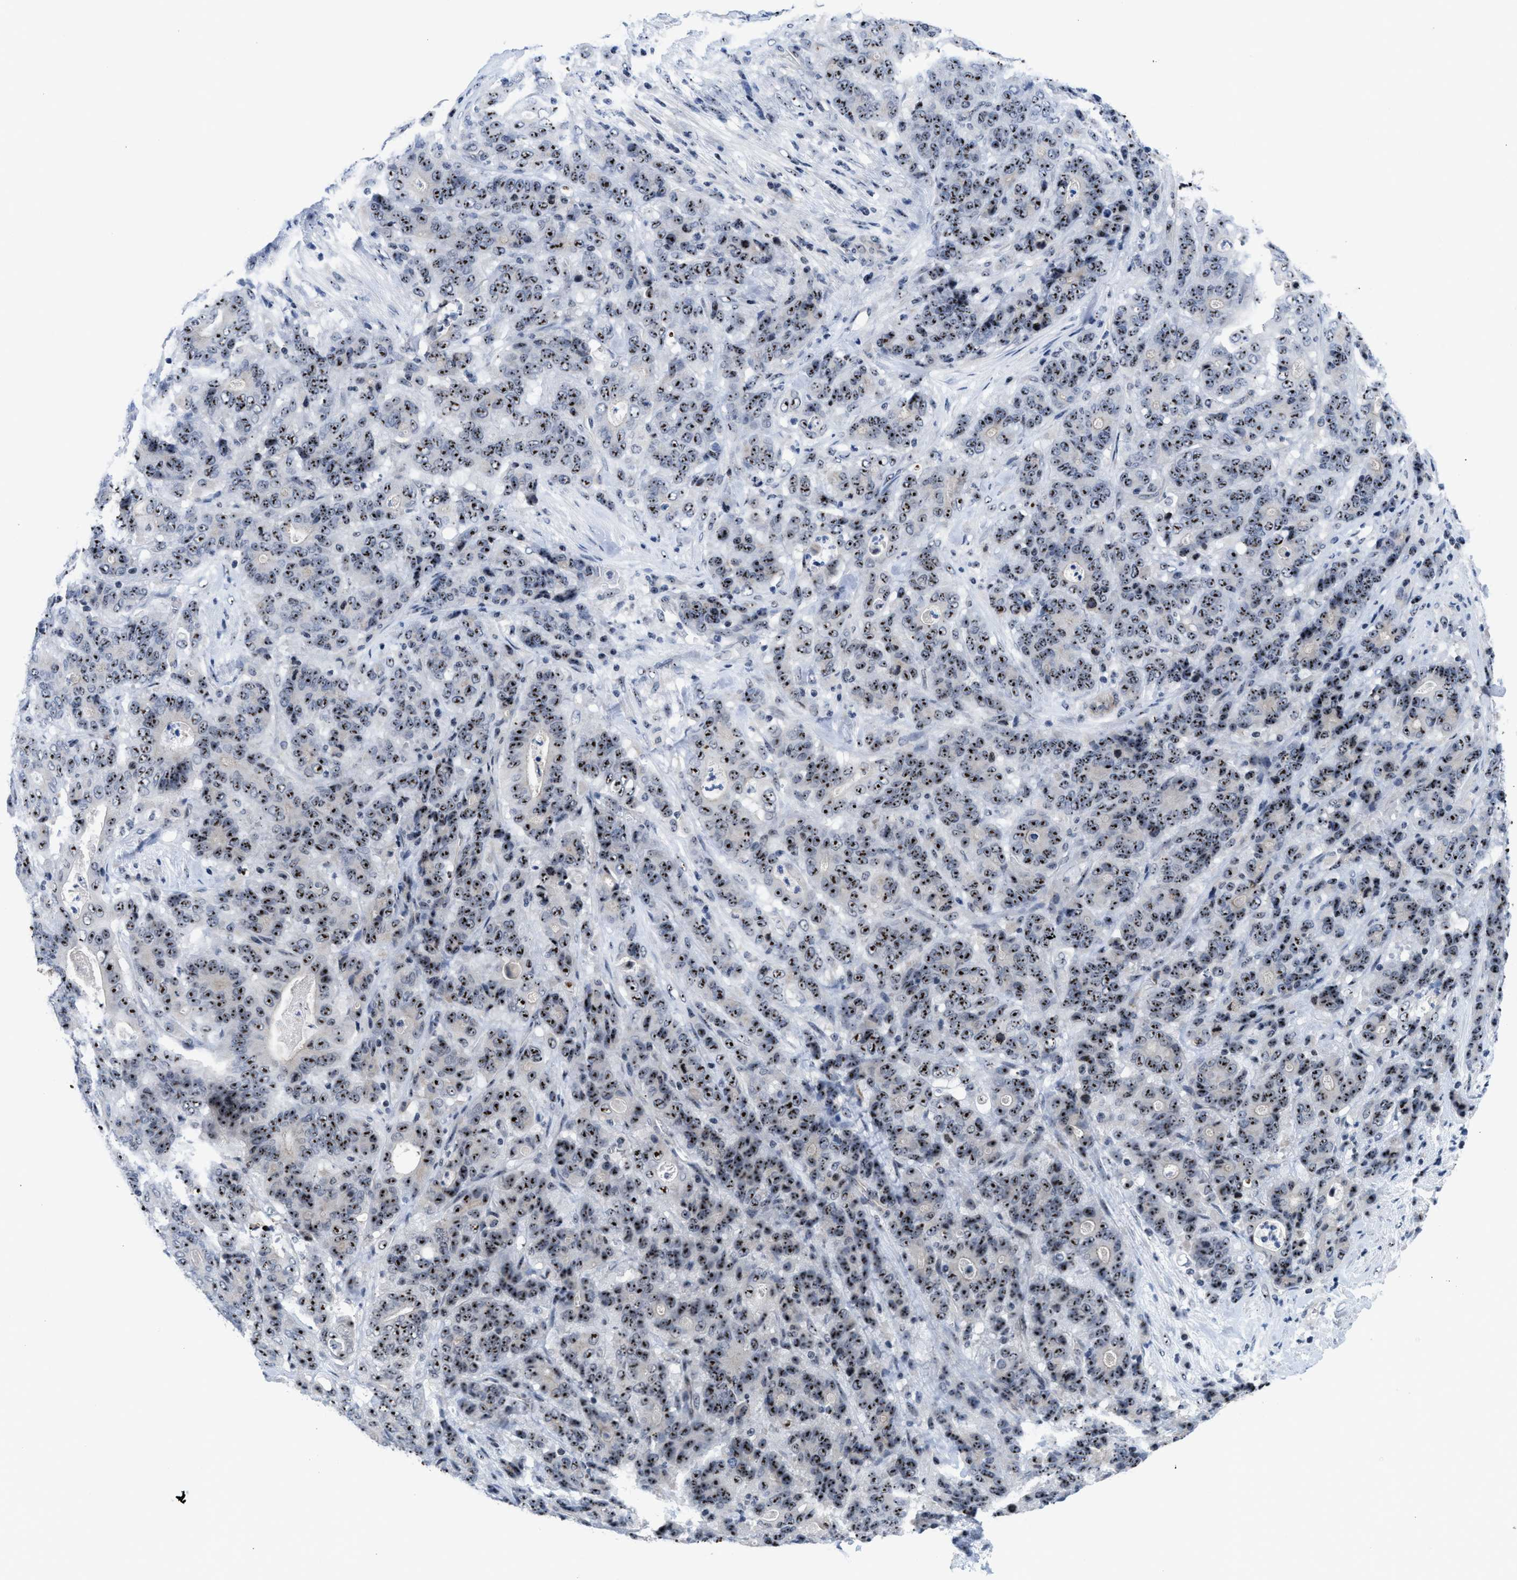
{"staining": {"intensity": "strong", "quantity": ">75%", "location": "nuclear"}, "tissue": "stomach cancer", "cell_type": "Tumor cells", "image_type": "cancer", "snomed": [{"axis": "morphology", "description": "Adenocarcinoma, NOS"}, {"axis": "topography", "description": "Stomach"}], "caption": "IHC of human stomach adenocarcinoma exhibits high levels of strong nuclear expression in about >75% of tumor cells. (brown staining indicates protein expression, while blue staining denotes nuclei).", "gene": "NOP58", "patient": {"sex": "female", "age": 73}}